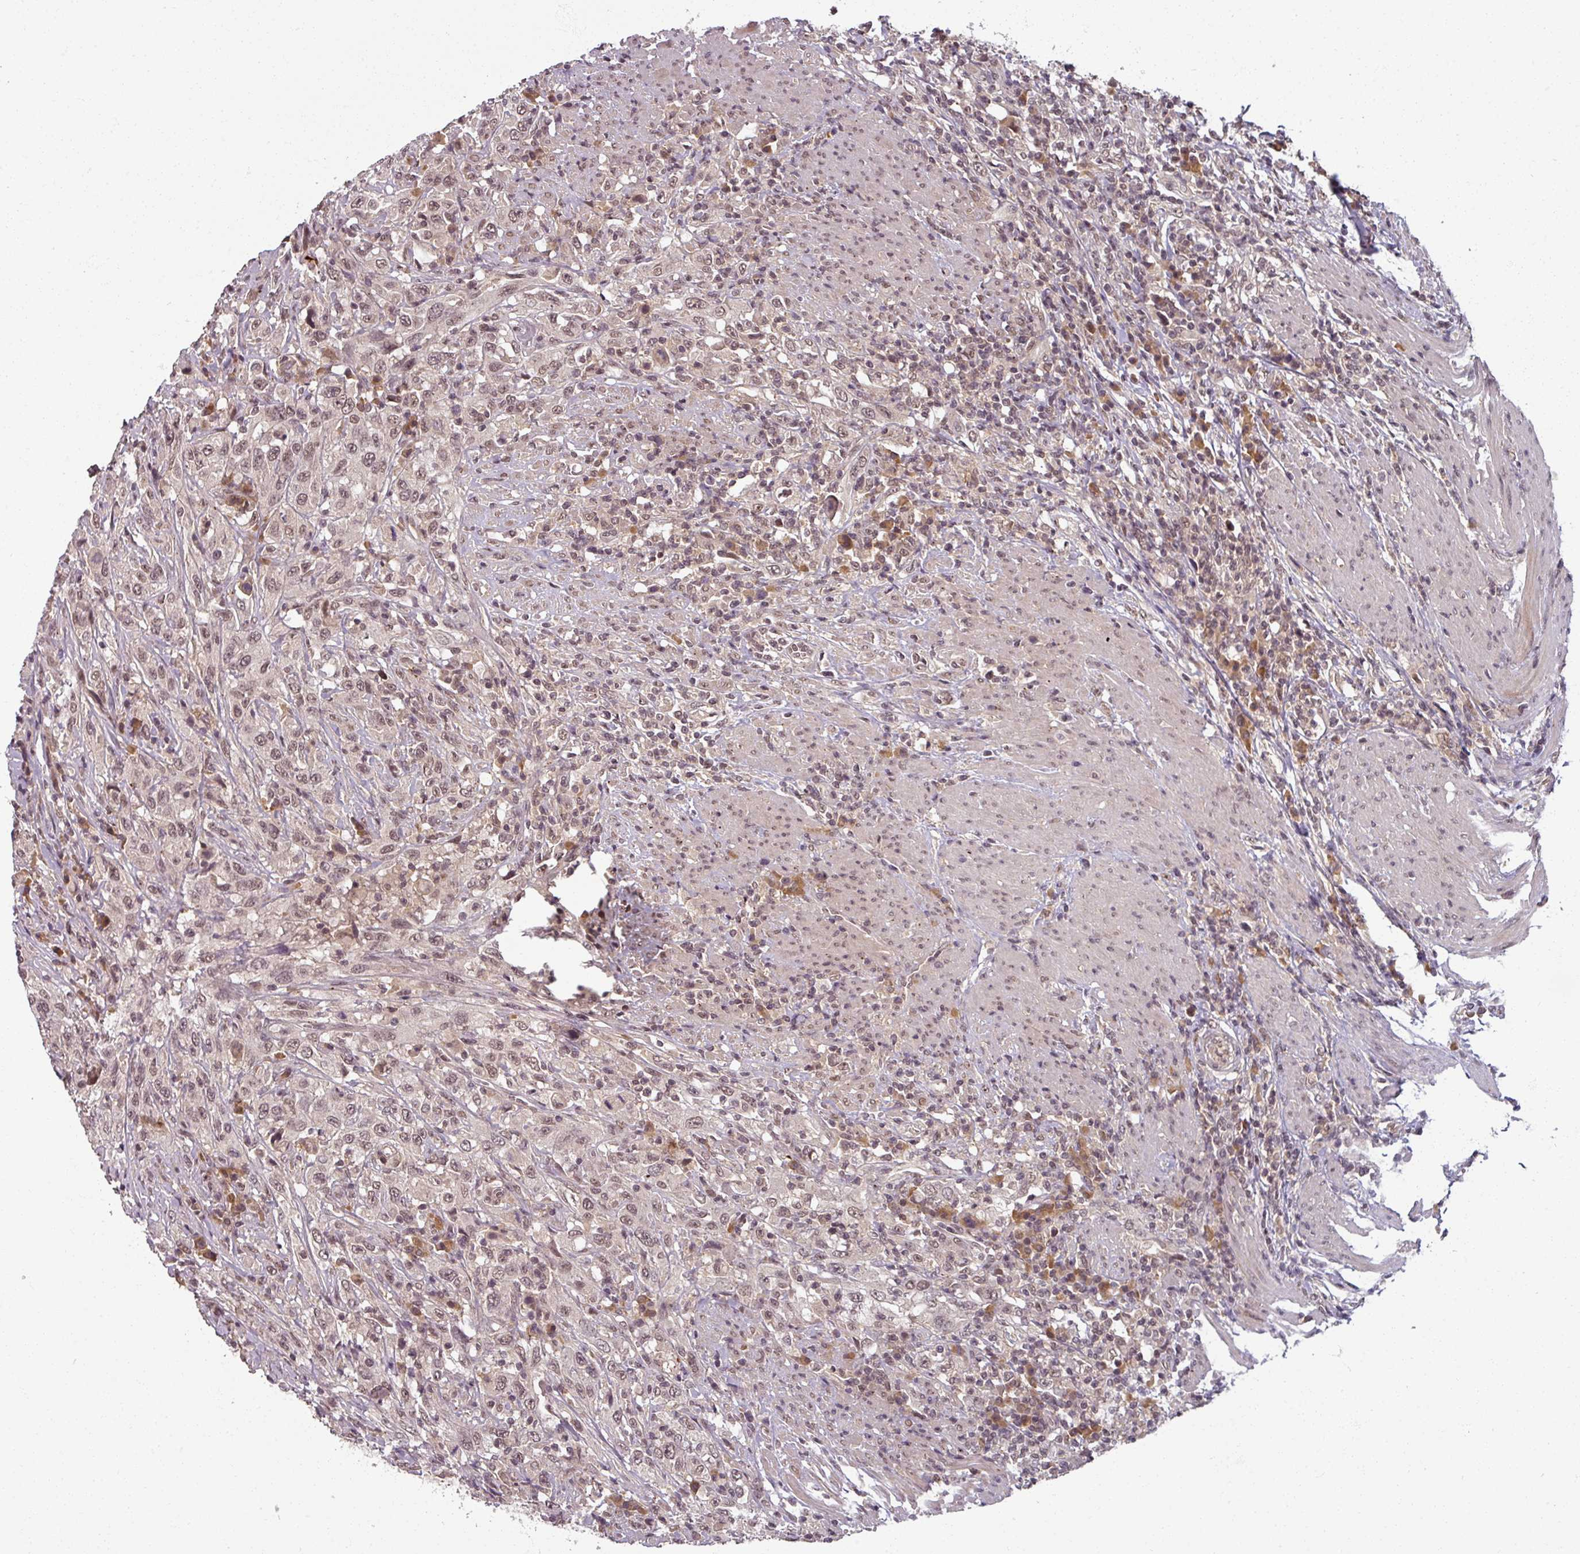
{"staining": {"intensity": "moderate", "quantity": "25%-75%", "location": "nuclear"}, "tissue": "urothelial cancer", "cell_type": "Tumor cells", "image_type": "cancer", "snomed": [{"axis": "morphology", "description": "Urothelial carcinoma, High grade"}, {"axis": "topography", "description": "Urinary bladder"}], "caption": "High-grade urothelial carcinoma stained for a protein (brown) reveals moderate nuclear positive positivity in about 25%-75% of tumor cells.", "gene": "POLR2G", "patient": {"sex": "male", "age": 61}}